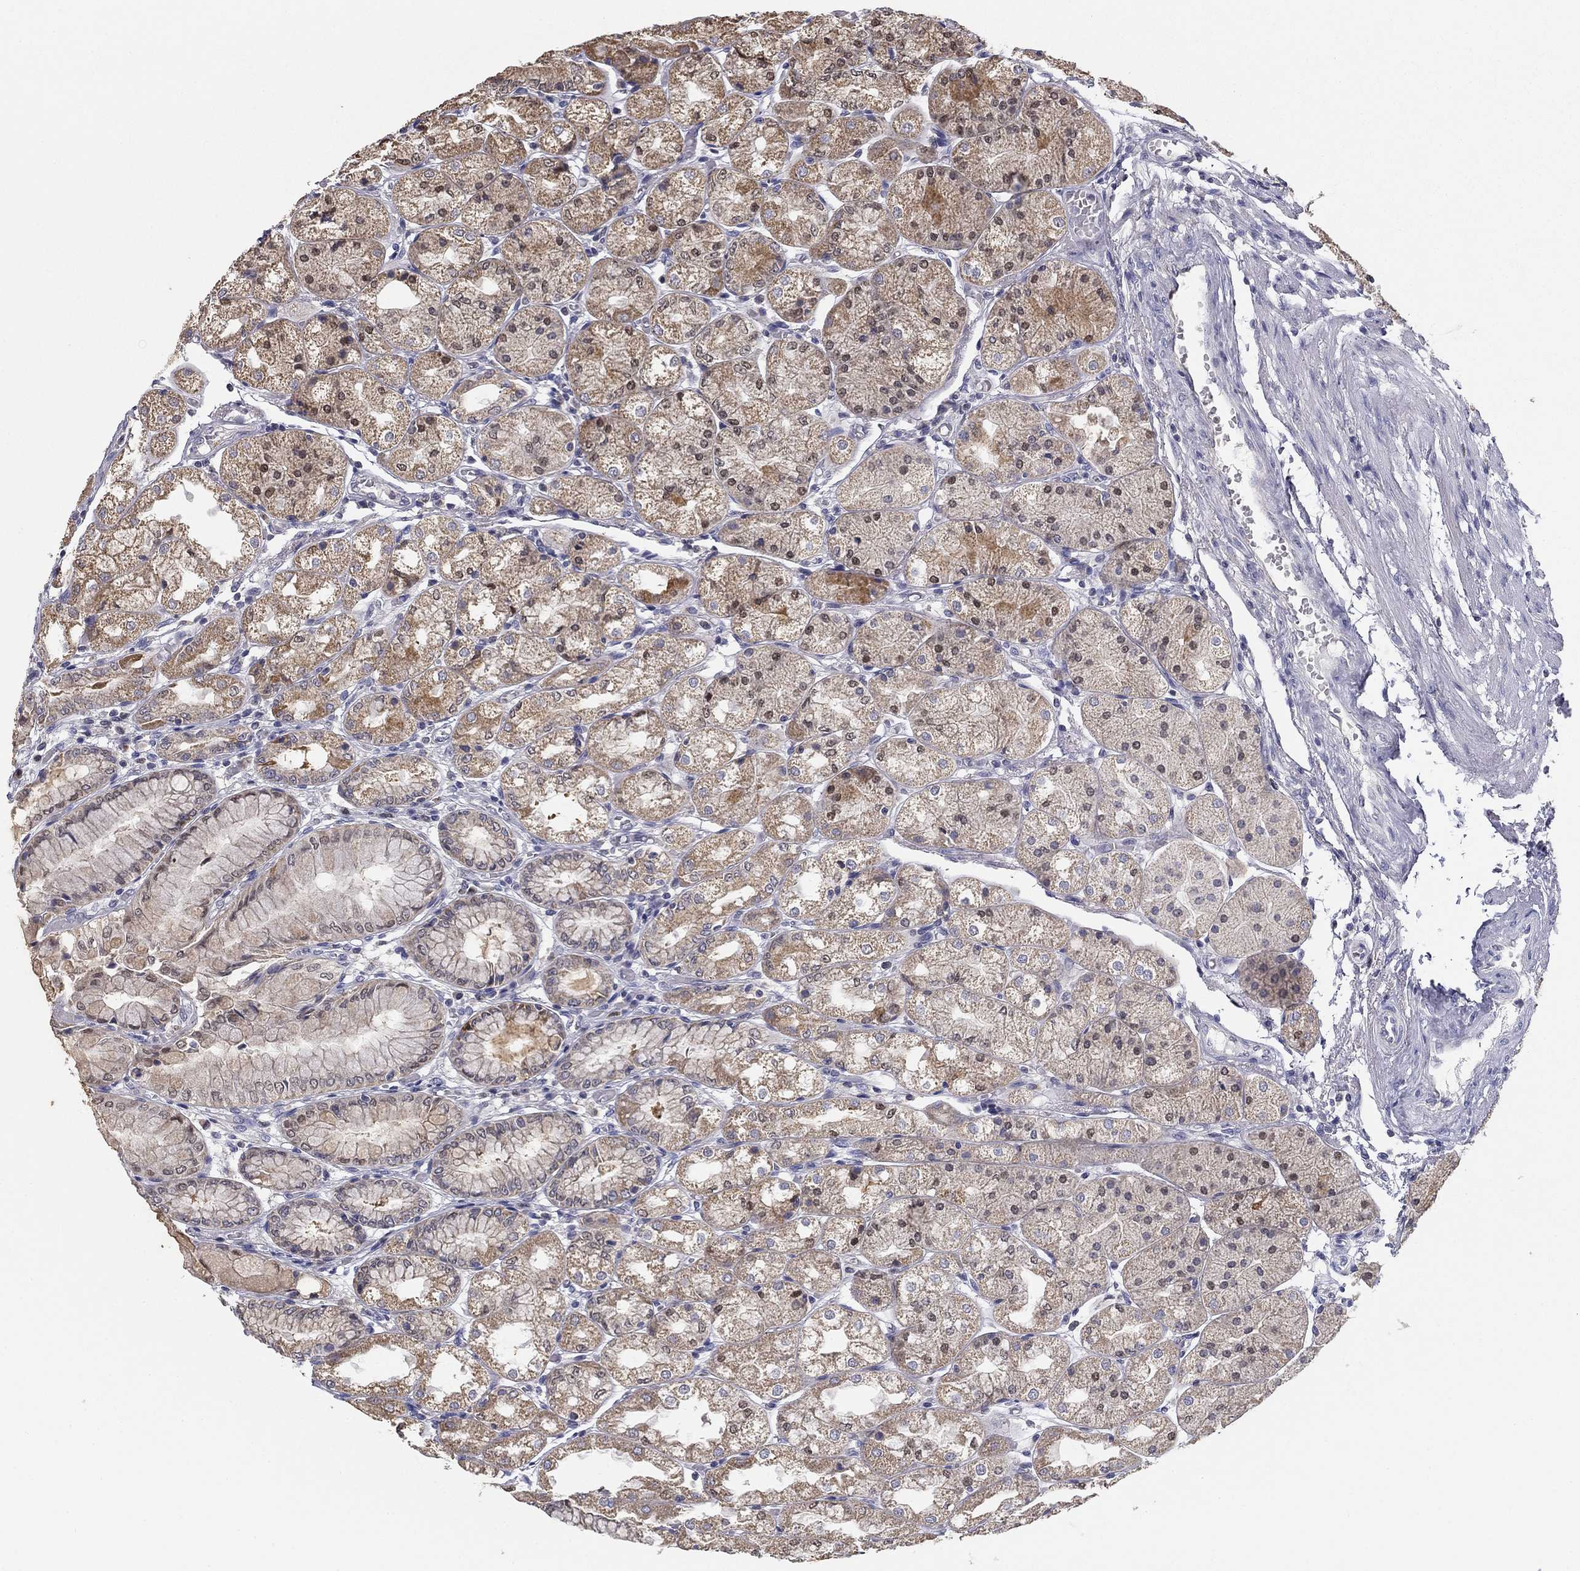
{"staining": {"intensity": "moderate", "quantity": "<25%", "location": "cytoplasmic/membranous"}, "tissue": "stomach", "cell_type": "Glandular cells", "image_type": "normal", "snomed": [{"axis": "morphology", "description": "Normal tissue, NOS"}, {"axis": "topography", "description": "Stomach, upper"}], "caption": "Immunohistochemistry (DAB (3,3'-diaminobenzidine)) staining of unremarkable stomach demonstrates moderate cytoplasmic/membranous protein expression in about <25% of glandular cells. The staining is performed using DAB (3,3'-diaminobenzidine) brown chromogen to label protein expression. The nuclei are counter-stained blue using hematoxylin.", "gene": "SLC2A9", "patient": {"sex": "male", "age": 72}}